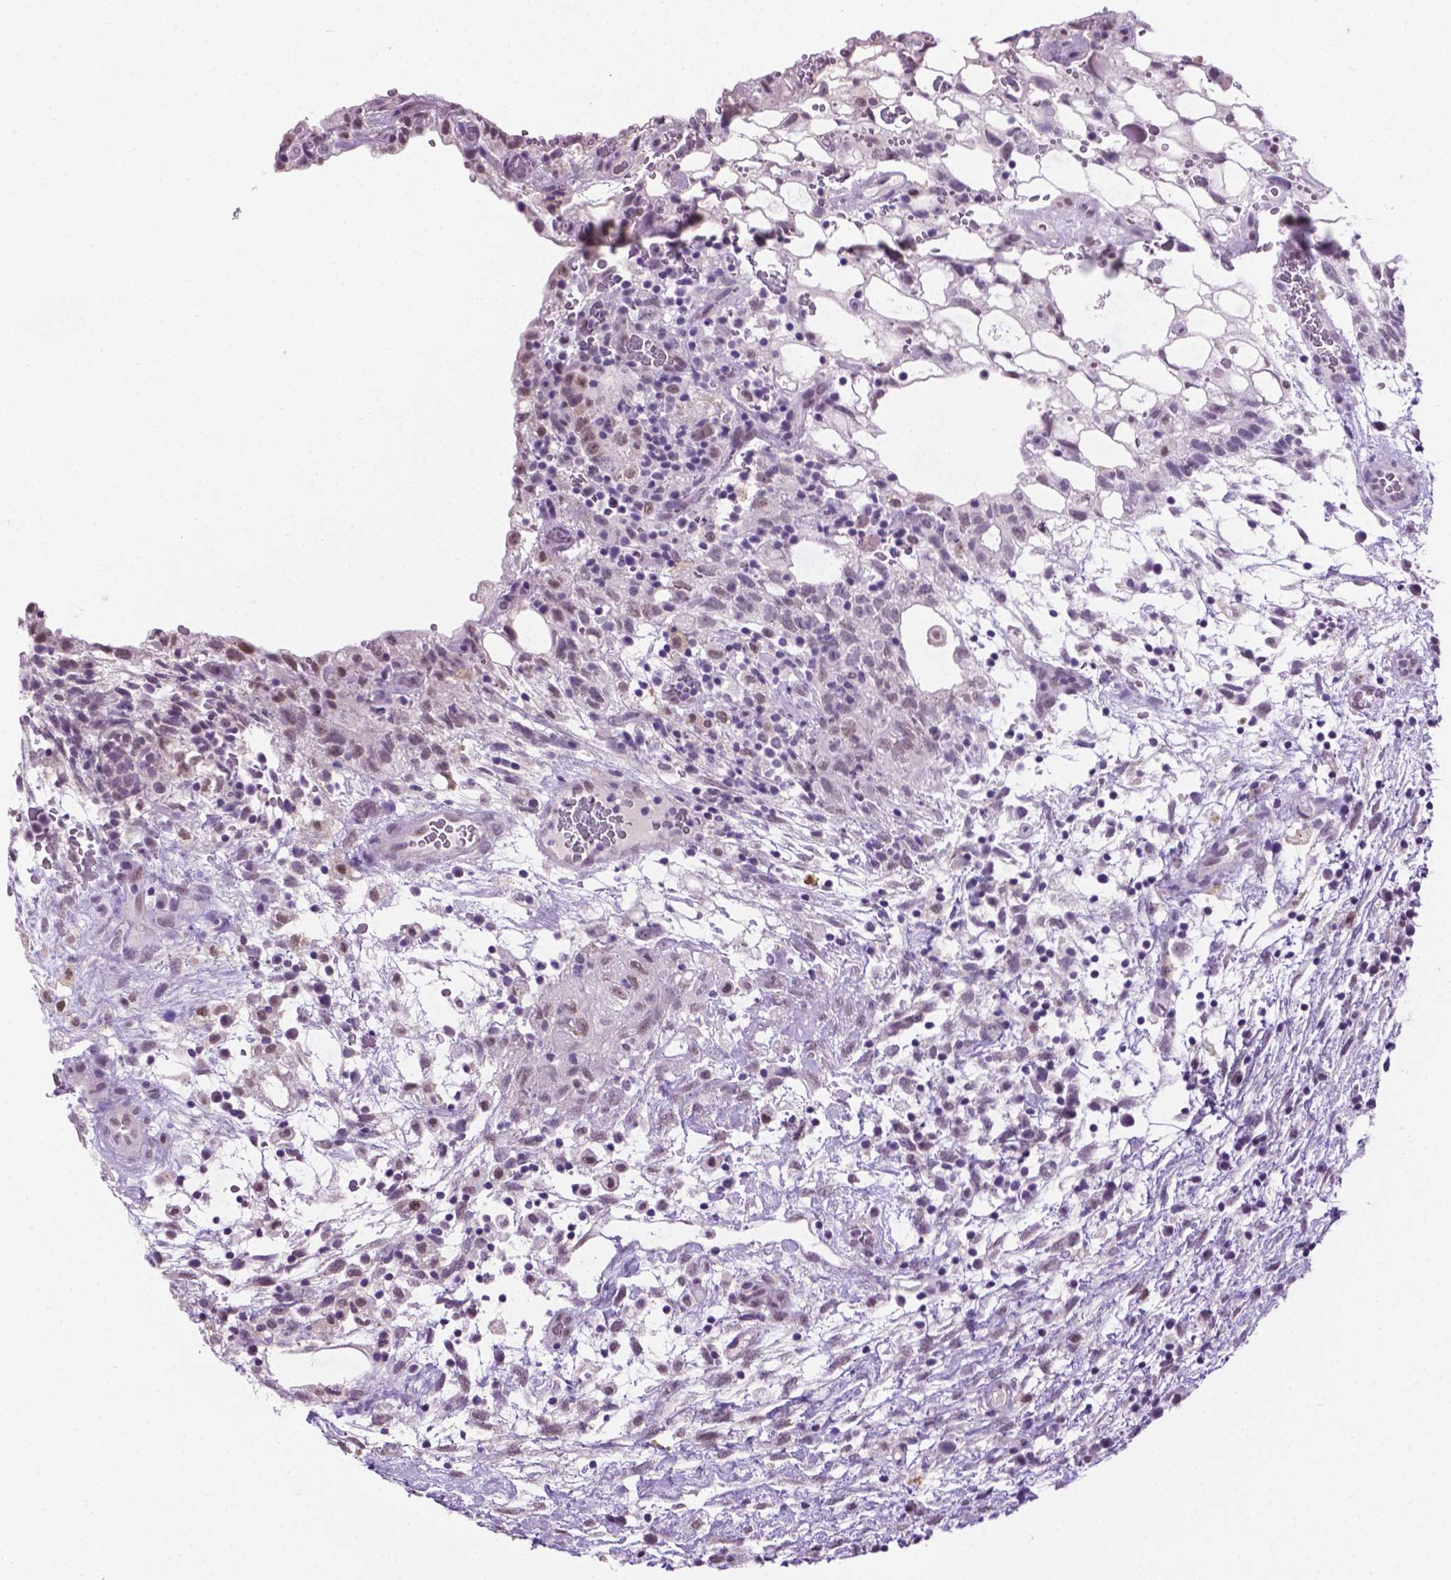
{"staining": {"intensity": "weak", "quantity": "<25%", "location": "nuclear"}, "tissue": "testis cancer", "cell_type": "Tumor cells", "image_type": "cancer", "snomed": [{"axis": "morphology", "description": "Normal tissue, NOS"}, {"axis": "morphology", "description": "Carcinoma, Embryonal, NOS"}, {"axis": "topography", "description": "Testis"}], "caption": "Testis cancer was stained to show a protein in brown. There is no significant expression in tumor cells.", "gene": "ABI2", "patient": {"sex": "male", "age": 32}}